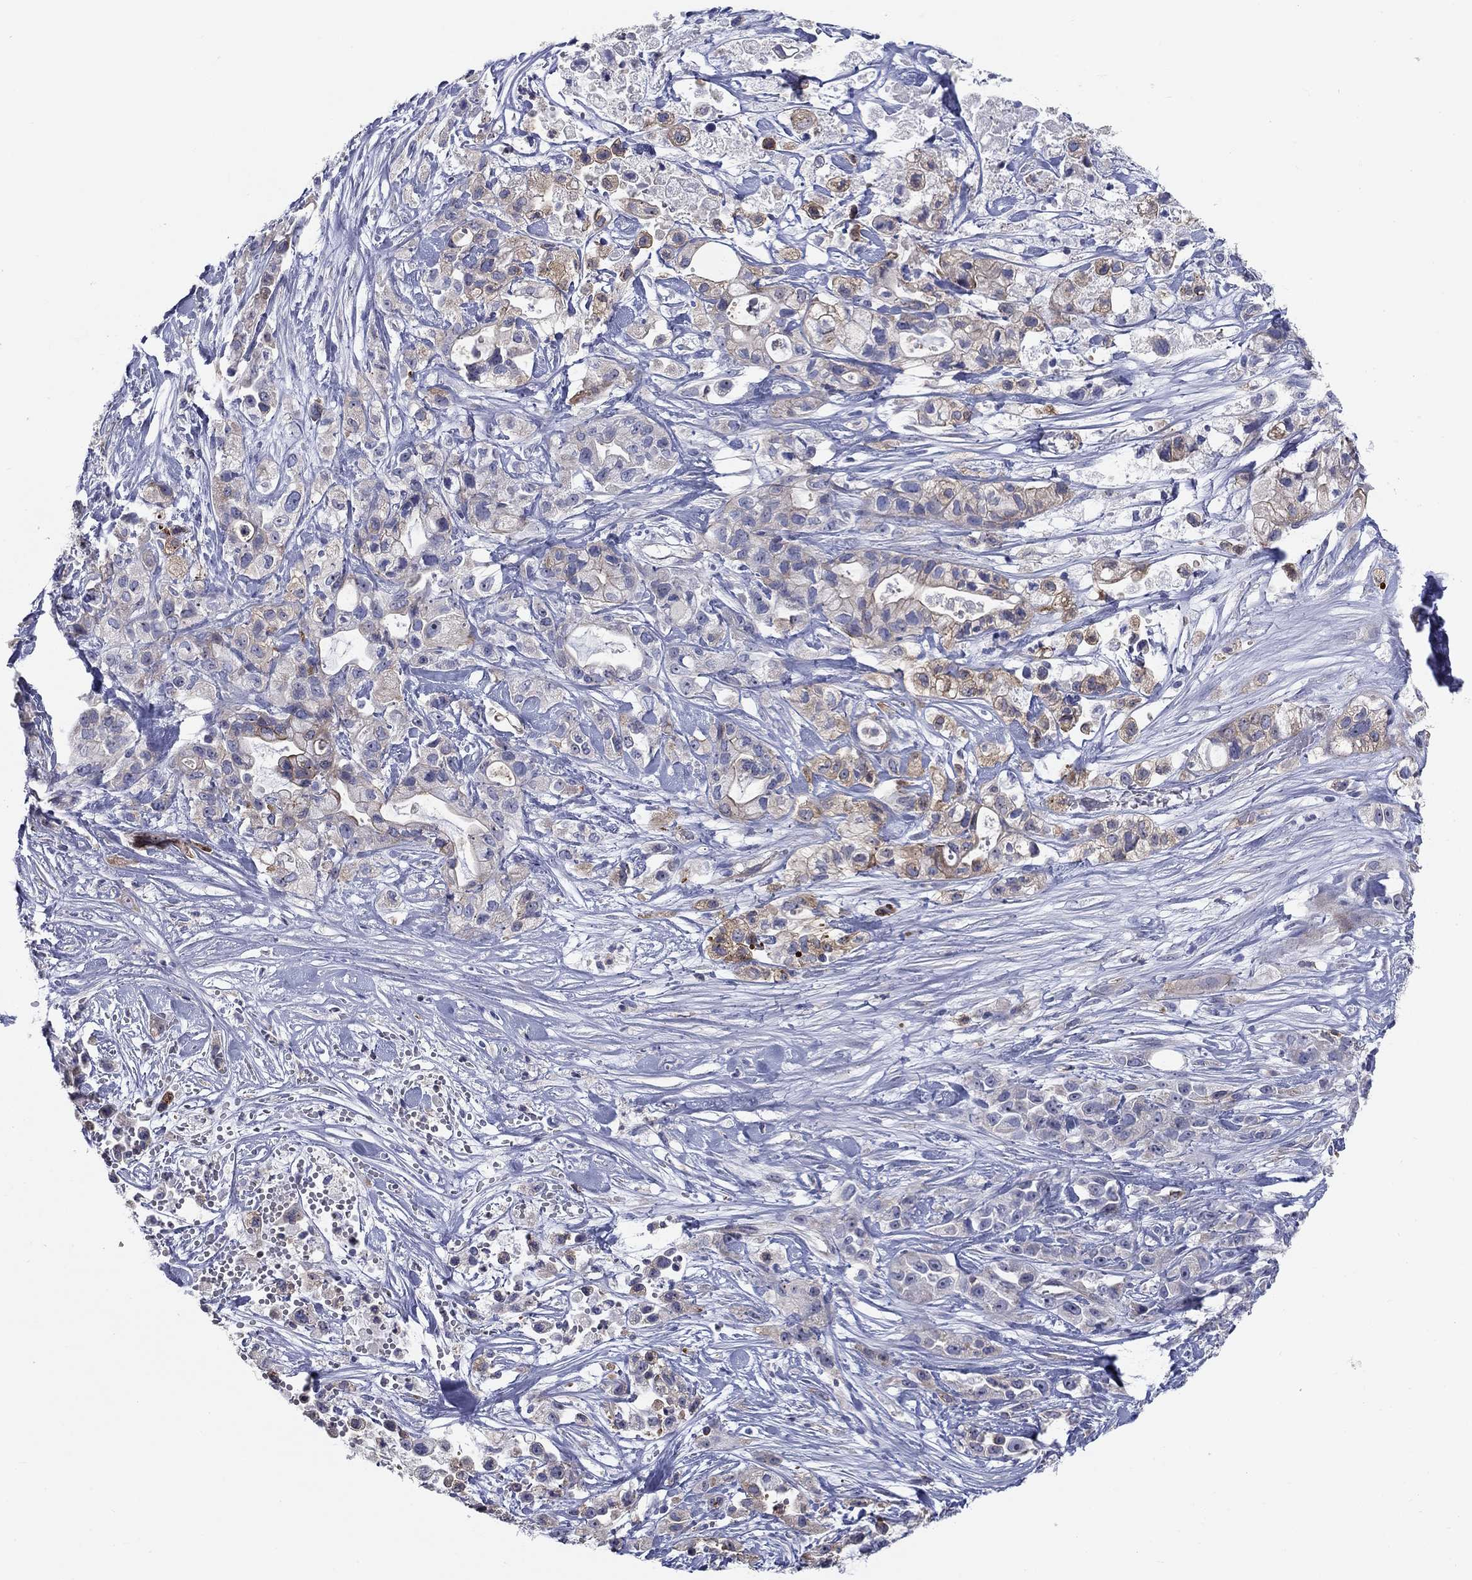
{"staining": {"intensity": "strong", "quantity": "<25%", "location": "cytoplasmic/membranous"}, "tissue": "pancreatic cancer", "cell_type": "Tumor cells", "image_type": "cancer", "snomed": [{"axis": "morphology", "description": "Adenocarcinoma, NOS"}, {"axis": "topography", "description": "Pancreas"}], "caption": "Immunohistochemical staining of pancreatic cancer (adenocarcinoma) exhibits medium levels of strong cytoplasmic/membranous protein positivity in about <25% of tumor cells. The protein of interest is stained brown, and the nuclei are stained in blue (DAB (3,3'-diaminobenzidine) IHC with brightfield microscopy, high magnification).", "gene": "SIT1", "patient": {"sex": "male", "age": 44}}